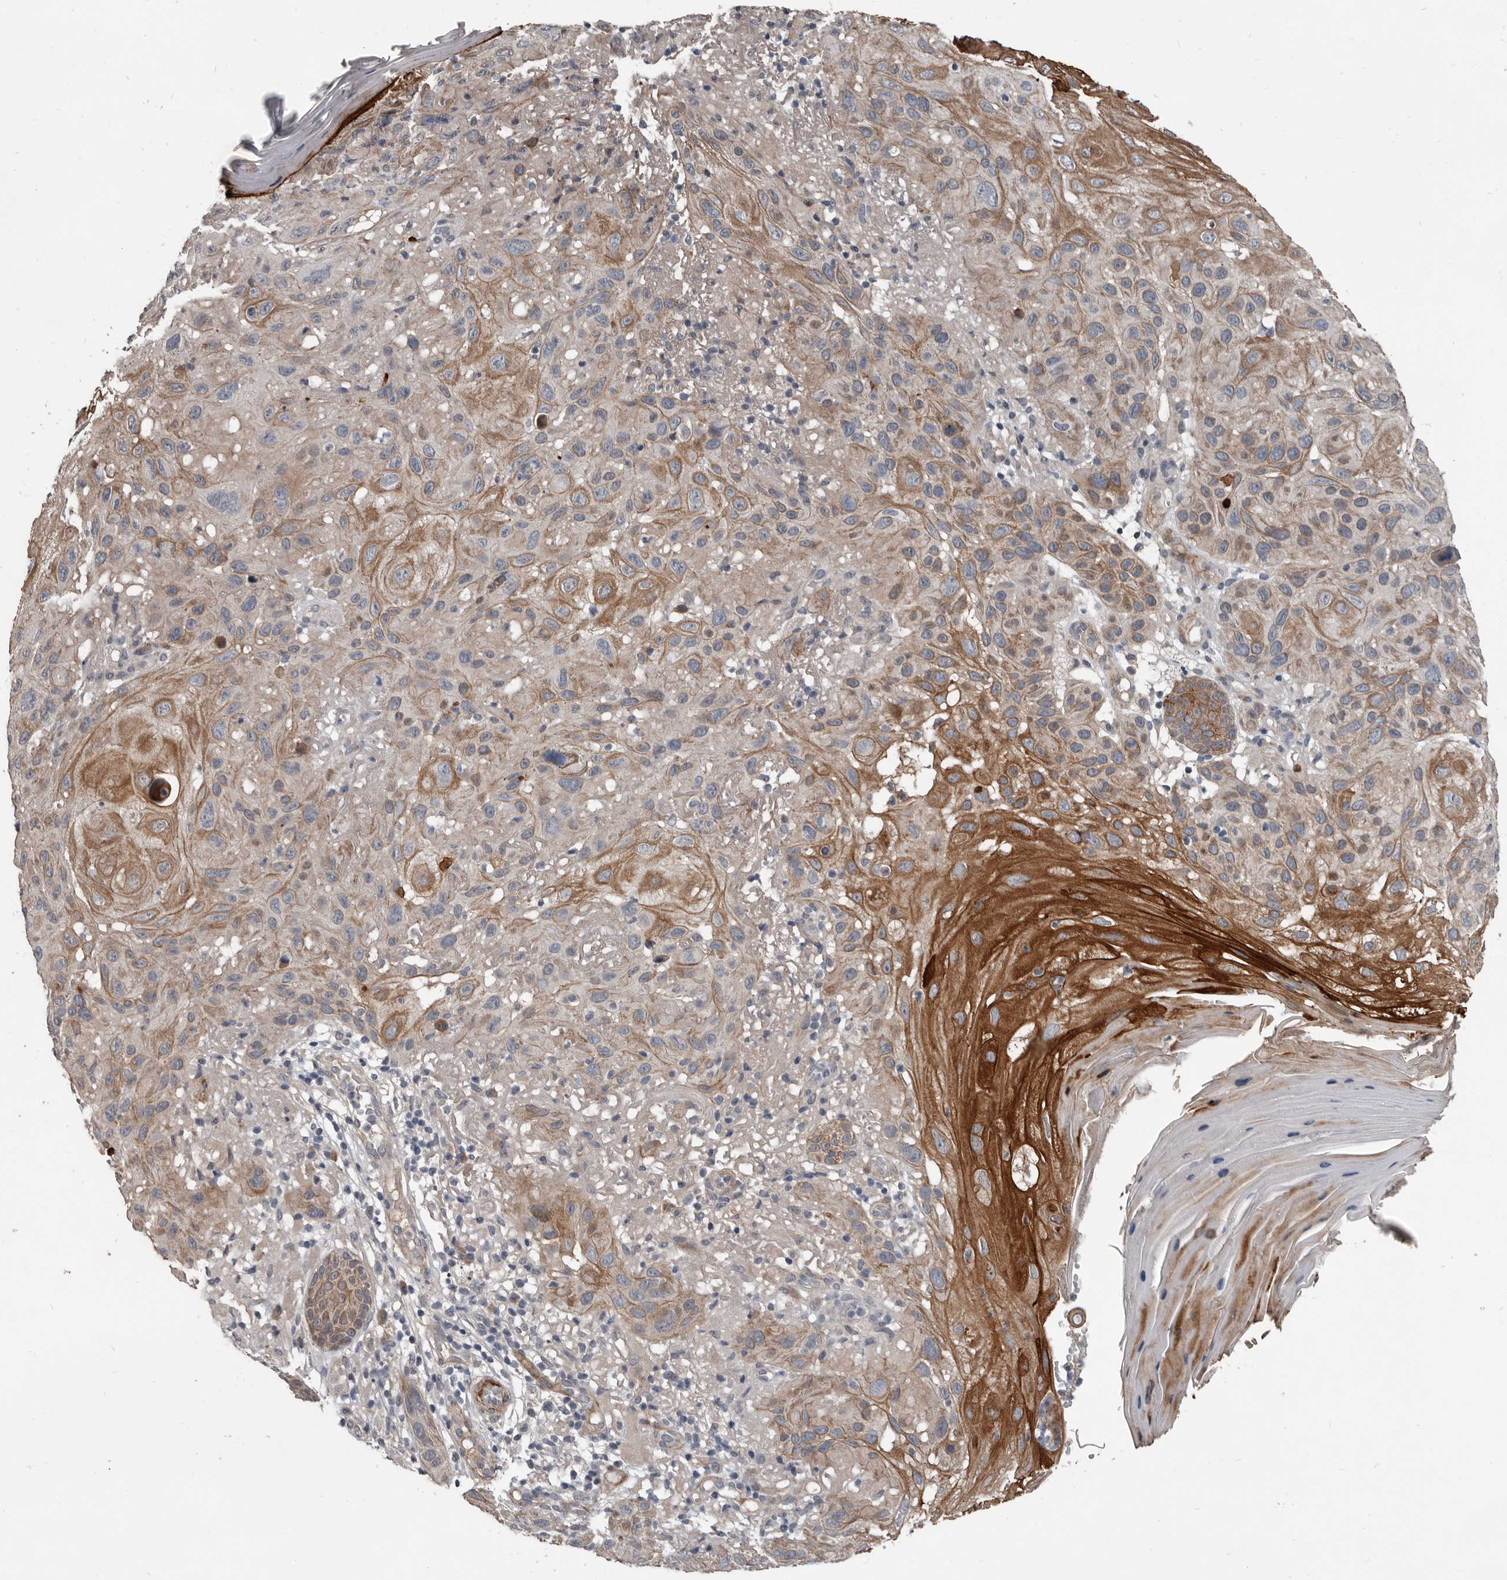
{"staining": {"intensity": "moderate", "quantity": ">75%", "location": "cytoplasmic/membranous"}, "tissue": "skin cancer", "cell_type": "Tumor cells", "image_type": "cancer", "snomed": [{"axis": "morphology", "description": "Normal tissue, NOS"}, {"axis": "morphology", "description": "Squamous cell carcinoma, NOS"}, {"axis": "topography", "description": "Skin"}], "caption": "Moderate cytoplasmic/membranous staining for a protein is seen in about >75% of tumor cells of skin cancer (squamous cell carcinoma) using immunohistochemistry.", "gene": "C1orf216", "patient": {"sex": "female", "age": 96}}